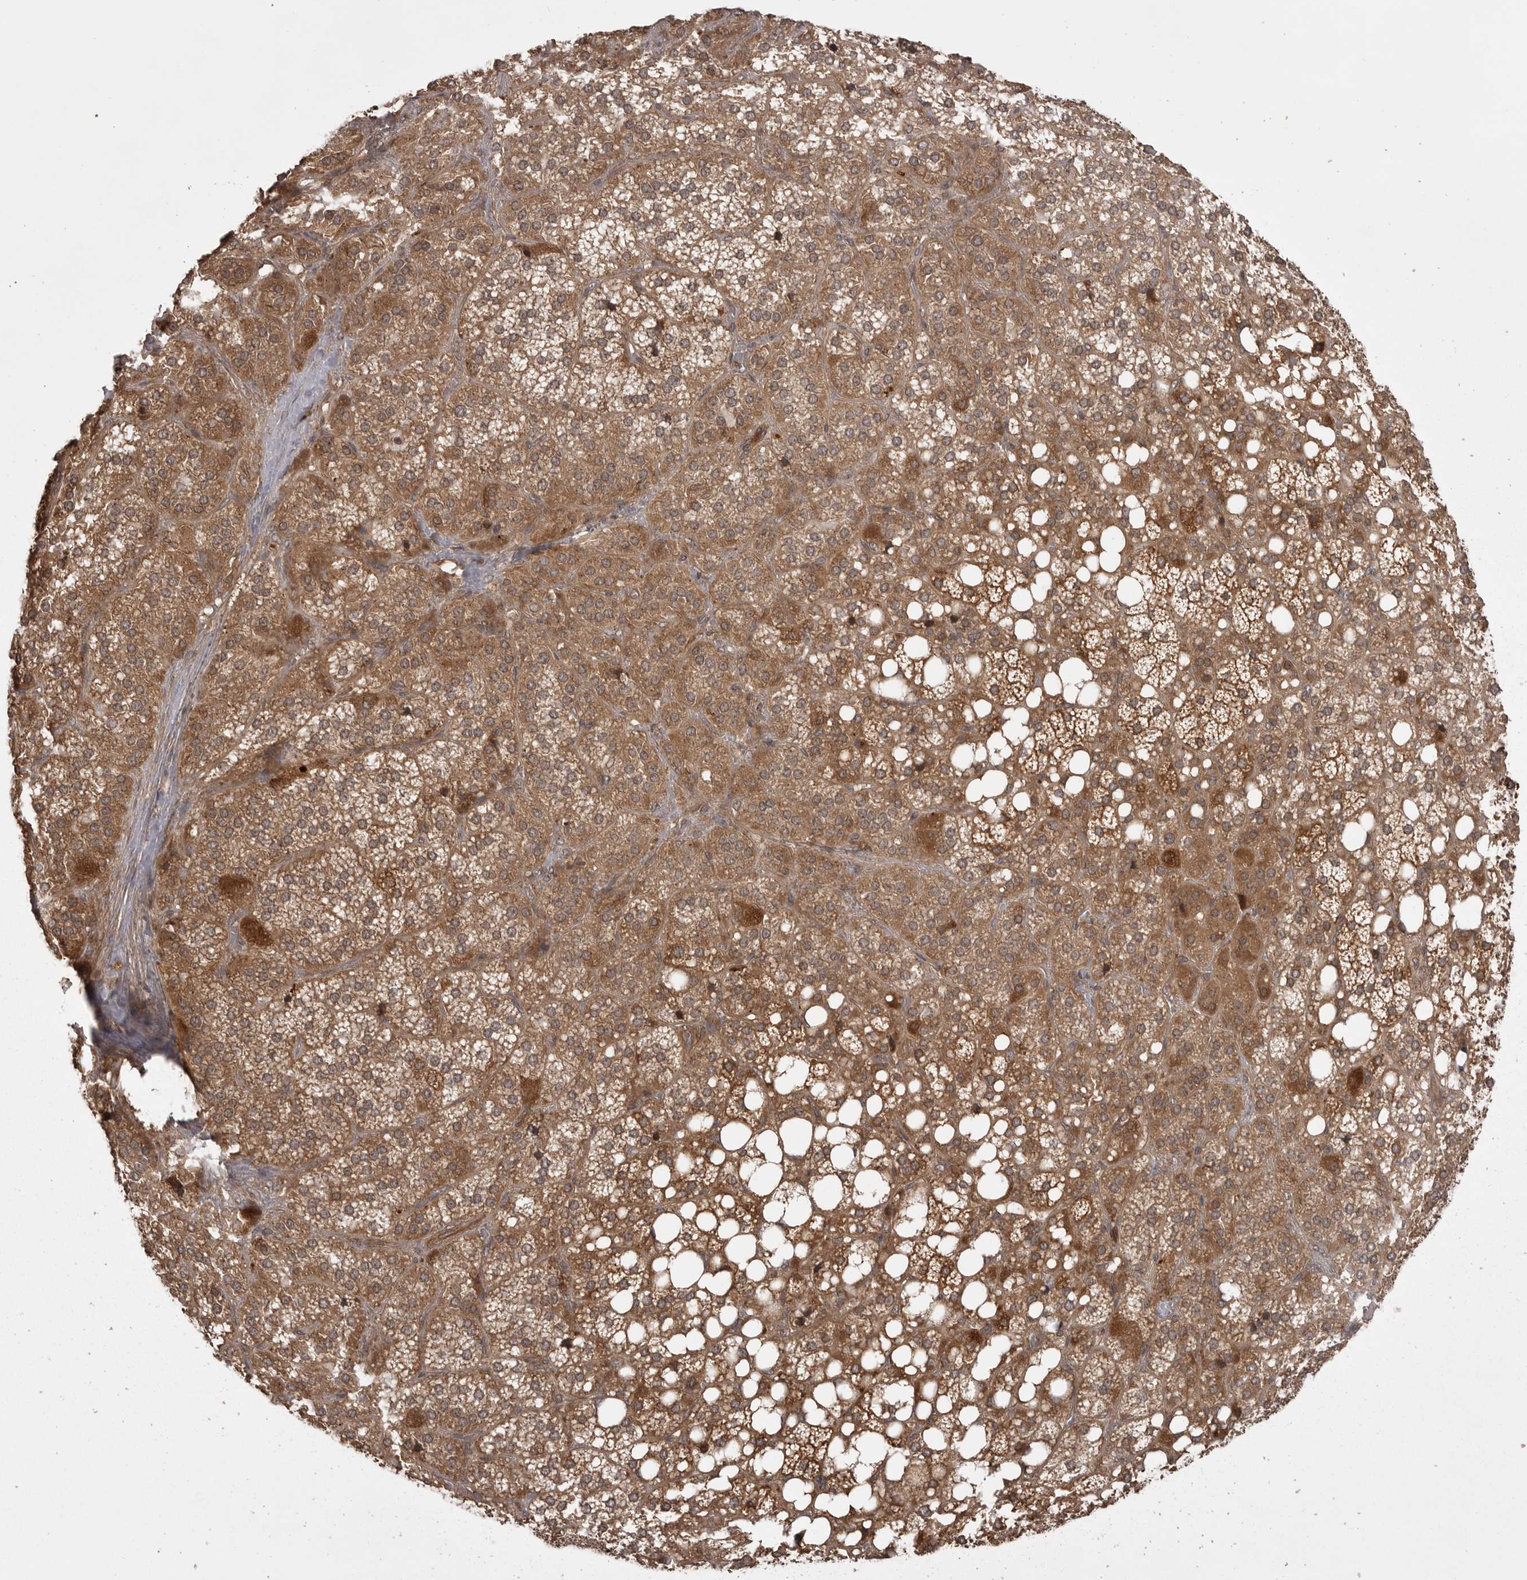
{"staining": {"intensity": "strong", "quantity": ">75%", "location": "cytoplasmic/membranous"}, "tissue": "adrenal gland", "cell_type": "Glandular cells", "image_type": "normal", "snomed": [{"axis": "morphology", "description": "Normal tissue, NOS"}, {"axis": "topography", "description": "Adrenal gland"}], "caption": "Immunohistochemistry (IHC) photomicrograph of benign adrenal gland stained for a protein (brown), which shows high levels of strong cytoplasmic/membranous staining in about >75% of glandular cells.", "gene": "STK24", "patient": {"sex": "female", "age": 59}}